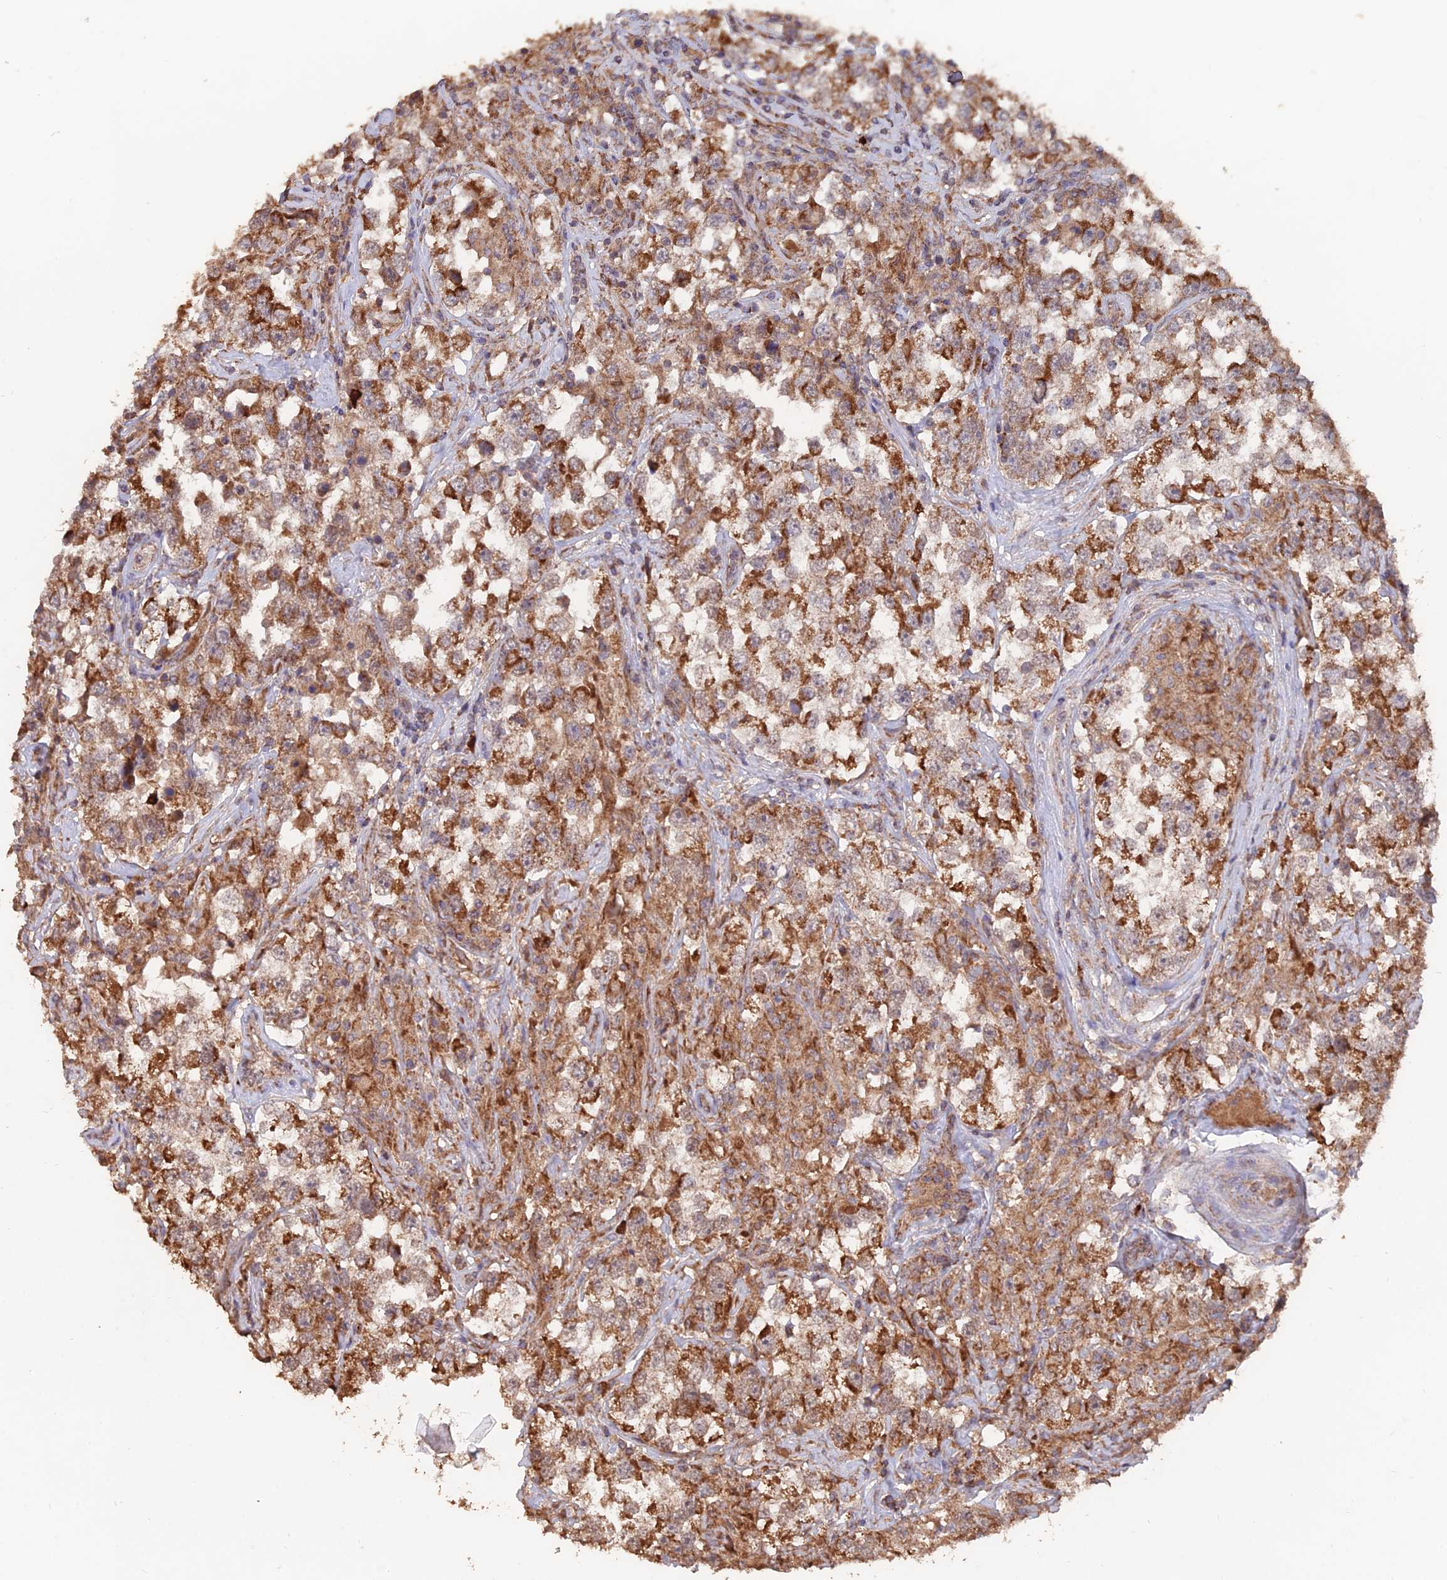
{"staining": {"intensity": "moderate", "quantity": ">75%", "location": "cytoplasmic/membranous"}, "tissue": "testis cancer", "cell_type": "Tumor cells", "image_type": "cancer", "snomed": [{"axis": "morphology", "description": "Seminoma, NOS"}, {"axis": "topography", "description": "Testis"}], "caption": "IHC (DAB) staining of human testis cancer reveals moderate cytoplasmic/membranous protein expression in approximately >75% of tumor cells. Nuclei are stained in blue.", "gene": "IFT22", "patient": {"sex": "male", "age": 46}}